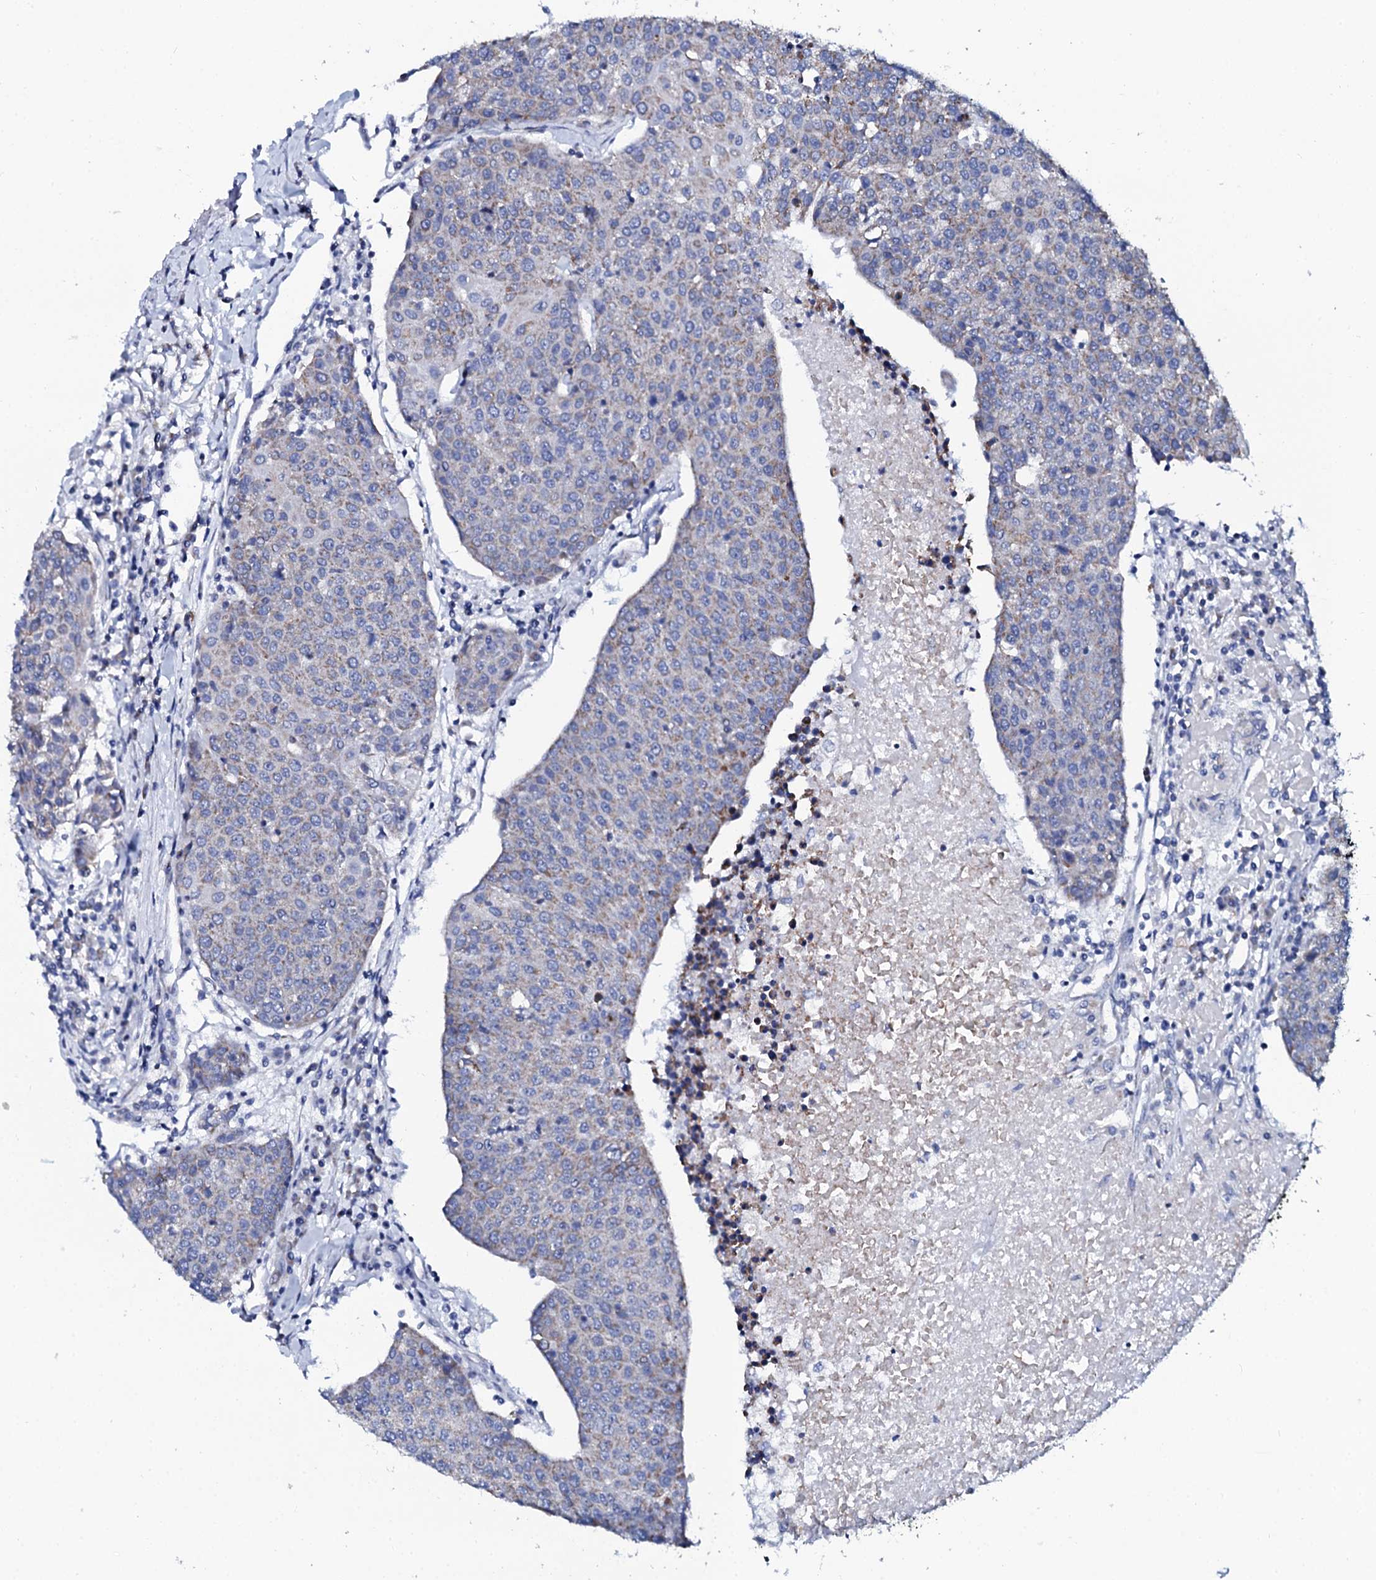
{"staining": {"intensity": "moderate", "quantity": "<25%", "location": "cytoplasmic/membranous"}, "tissue": "urothelial cancer", "cell_type": "Tumor cells", "image_type": "cancer", "snomed": [{"axis": "morphology", "description": "Urothelial carcinoma, High grade"}, {"axis": "topography", "description": "Urinary bladder"}], "caption": "Immunohistochemistry (IHC) of urothelial carcinoma (high-grade) exhibits low levels of moderate cytoplasmic/membranous staining in about <25% of tumor cells.", "gene": "SLC37A4", "patient": {"sex": "female", "age": 85}}